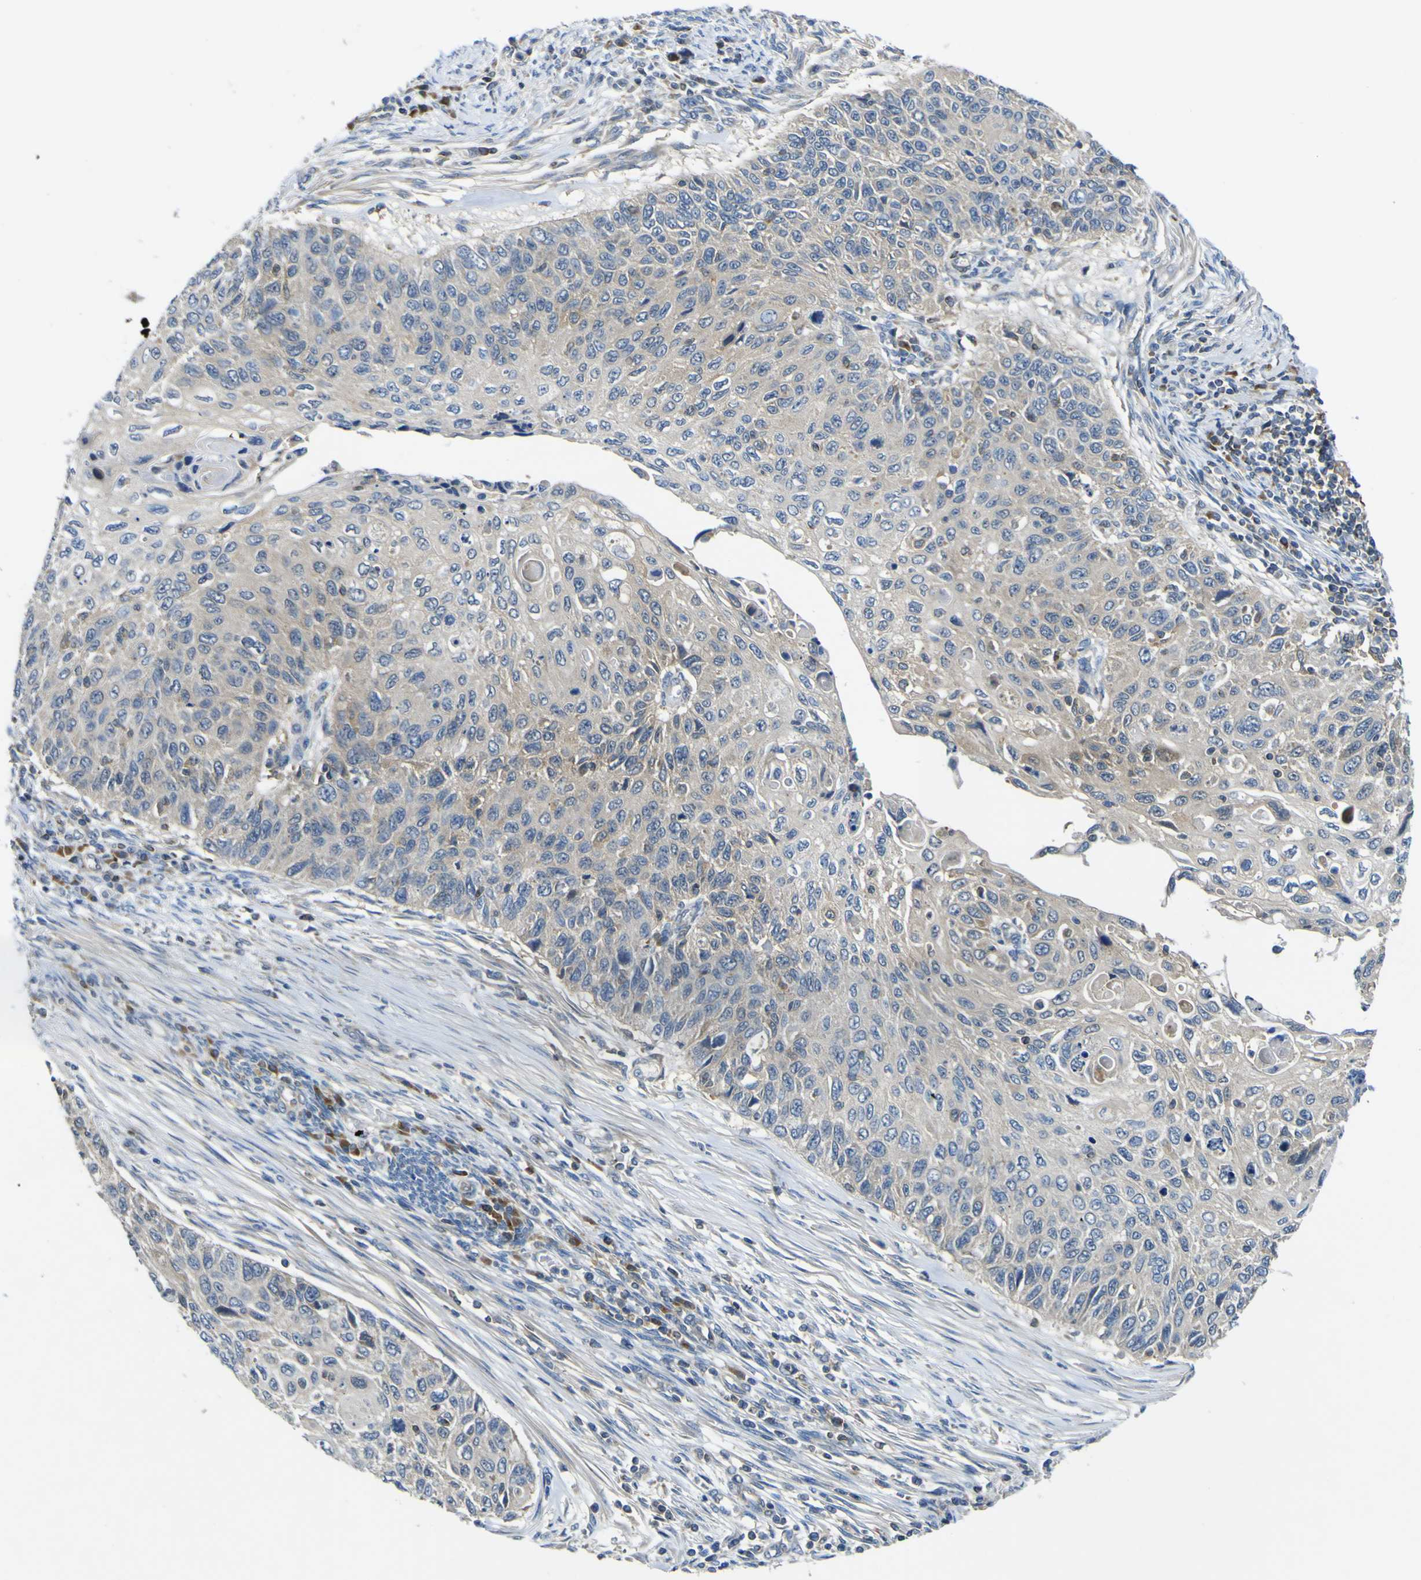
{"staining": {"intensity": "moderate", "quantity": ">75%", "location": "cytoplasmic/membranous"}, "tissue": "cervical cancer", "cell_type": "Tumor cells", "image_type": "cancer", "snomed": [{"axis": "morphology", "description": "Squamous cell carcinoma, NOS"}, {"axis": "topography", "description": "Cervix"}], "caption": "Immunohistochemistry histopathology image of cervical cancer stained for a protein (brown), which shows medium levels of moderate cytoplasmic/membranous positivity in about >75% of tumor cells.", "gene": "EML2", "patient": {"sex": "female", "age": 70}}